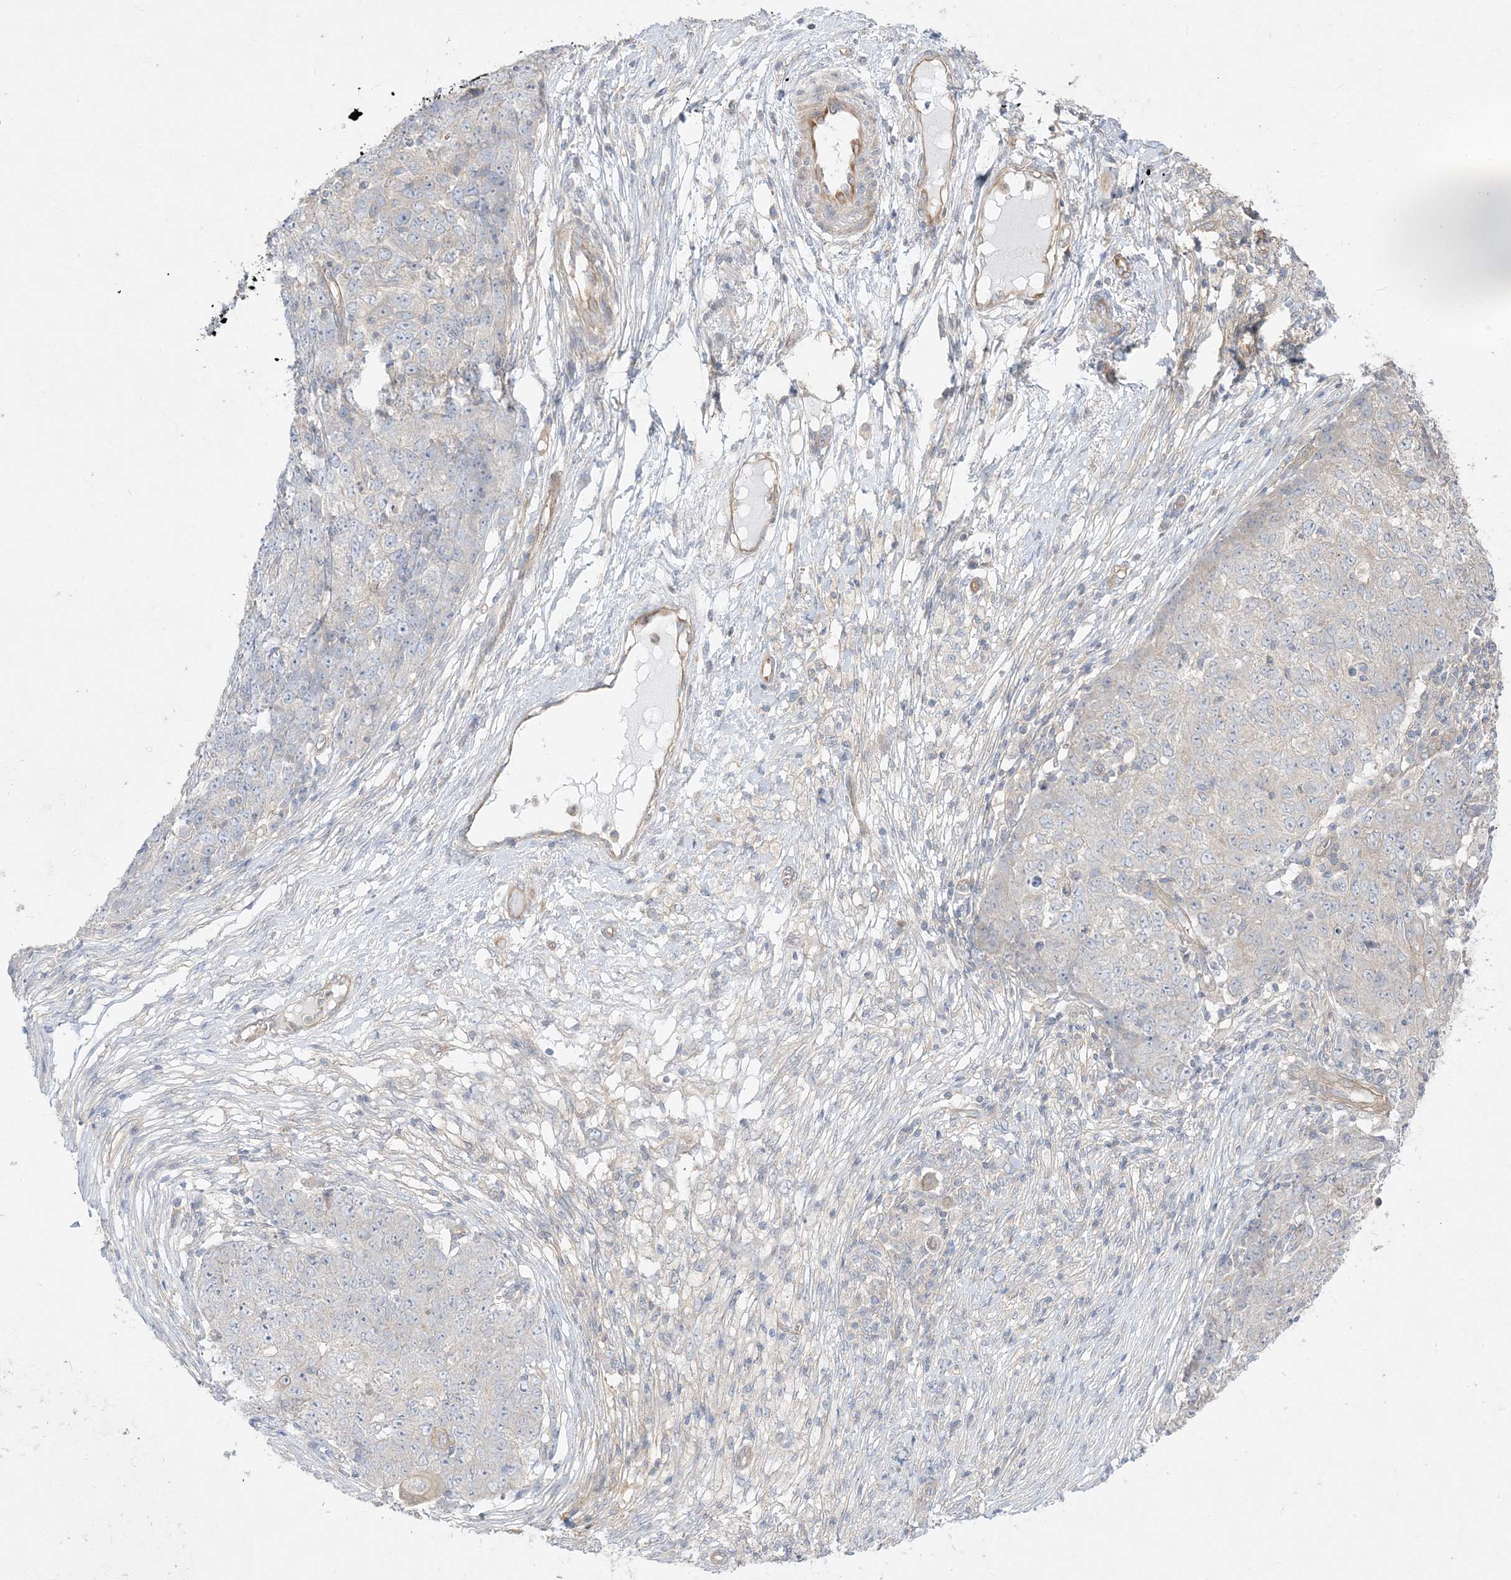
{"staining": {"intensity": "negative", "quantity": "none", "location": "none"}, "tissue": "ovarian cancer", "cell_type": "Tumor cells", "image_type": "cancer", "snomed": [{"axis": "morphology", "description": "Carcinoma, endometroid"}, {"axis": "topography", "description": "Ovary"}], "caption": "Immunohistochemical staining of human ovarian cancer displays no significant expression in tumor cells.", "gene": "ARHGEF9", "patient": {"sex": "female", "age": 42}}